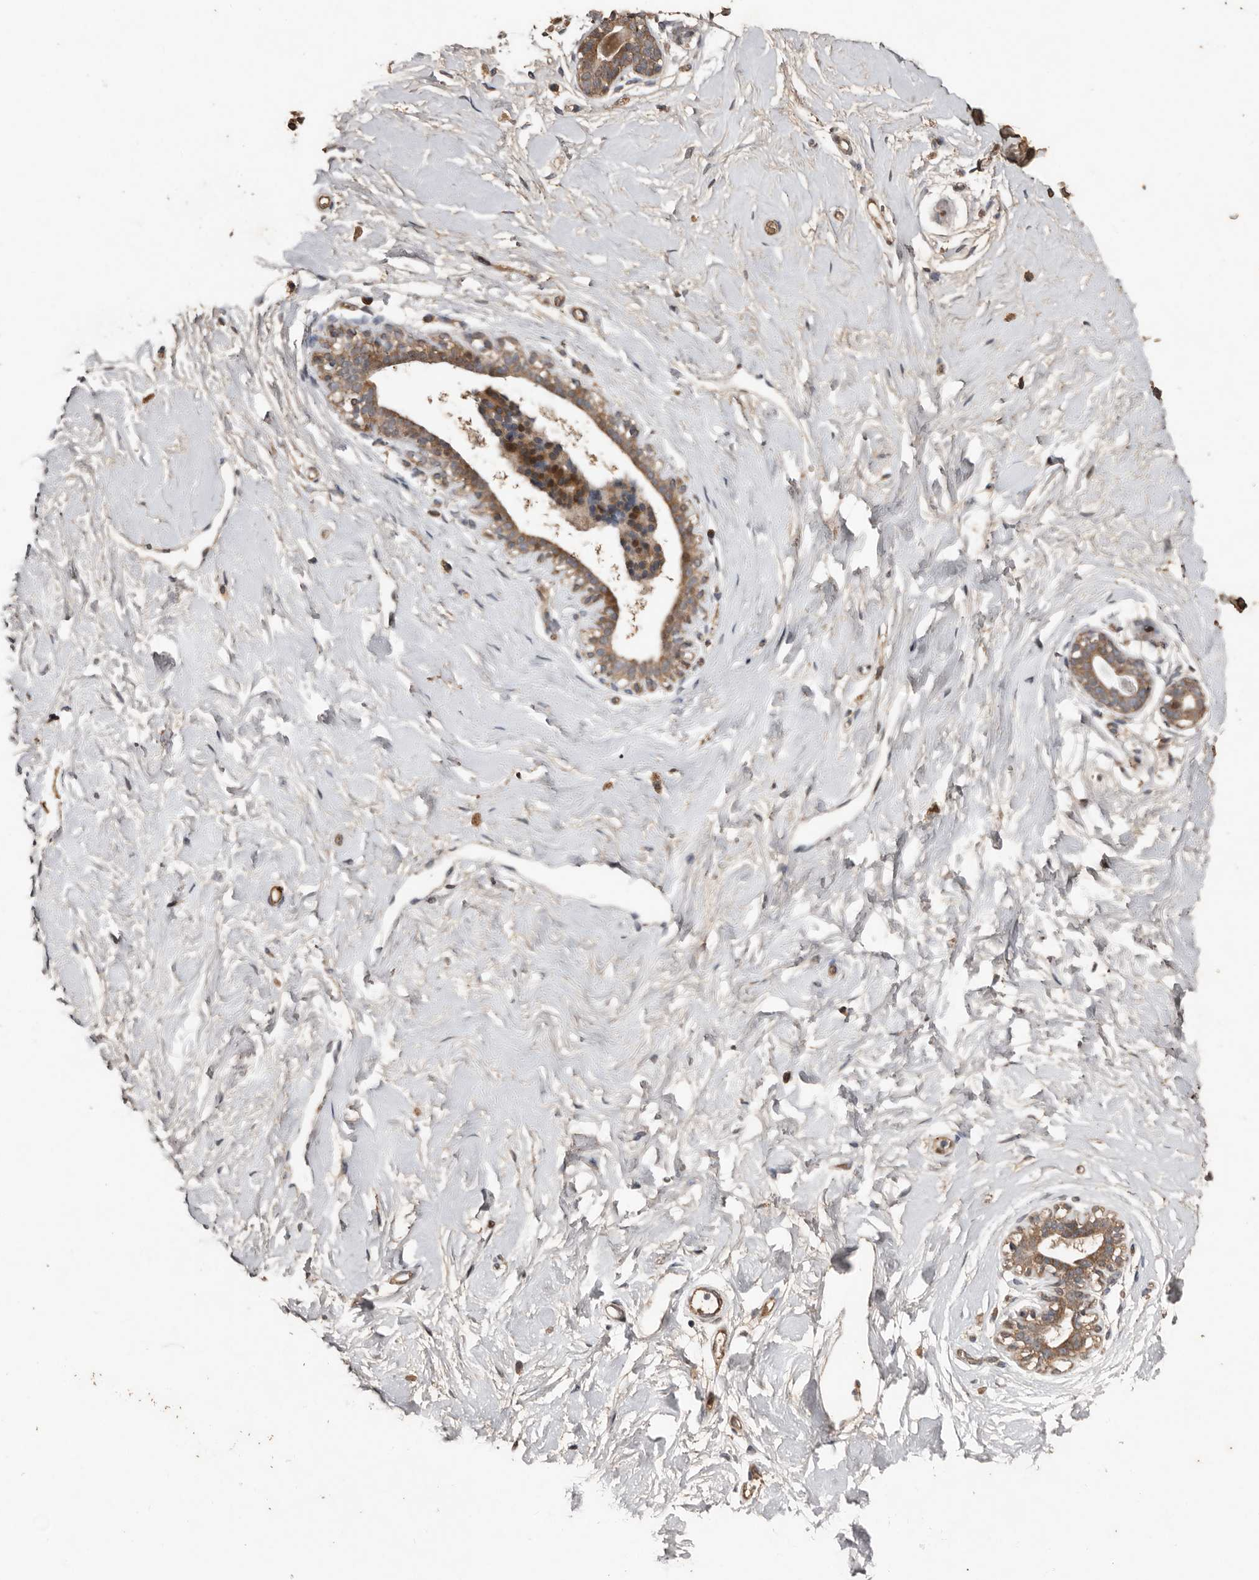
{"staining": {"intensity": "moderate", "quantity": ">75%", "location": "cytoplasmic/membranous"}, "tissue": "breast", "cell_type": "Adipocytes", "image_type": "normal", "snomed": [{"axis": "morphology", "description": "Normal tissue, NOS"}, {"axis": "morphology", "description": "Adenoma, NOS"}, {"axis": "topography", "description": "Breast"}], "caption": "Protein staining by immunohistochemistry (IHC) reveals moderate cytoplasmic/membranous expression in about >75% of adipocytes in benign breast. (Brightfield microscopy of DAB IHC at high magnification).", "gene": "RANBP17", "patient": {"sex": "female", "age": 23}}